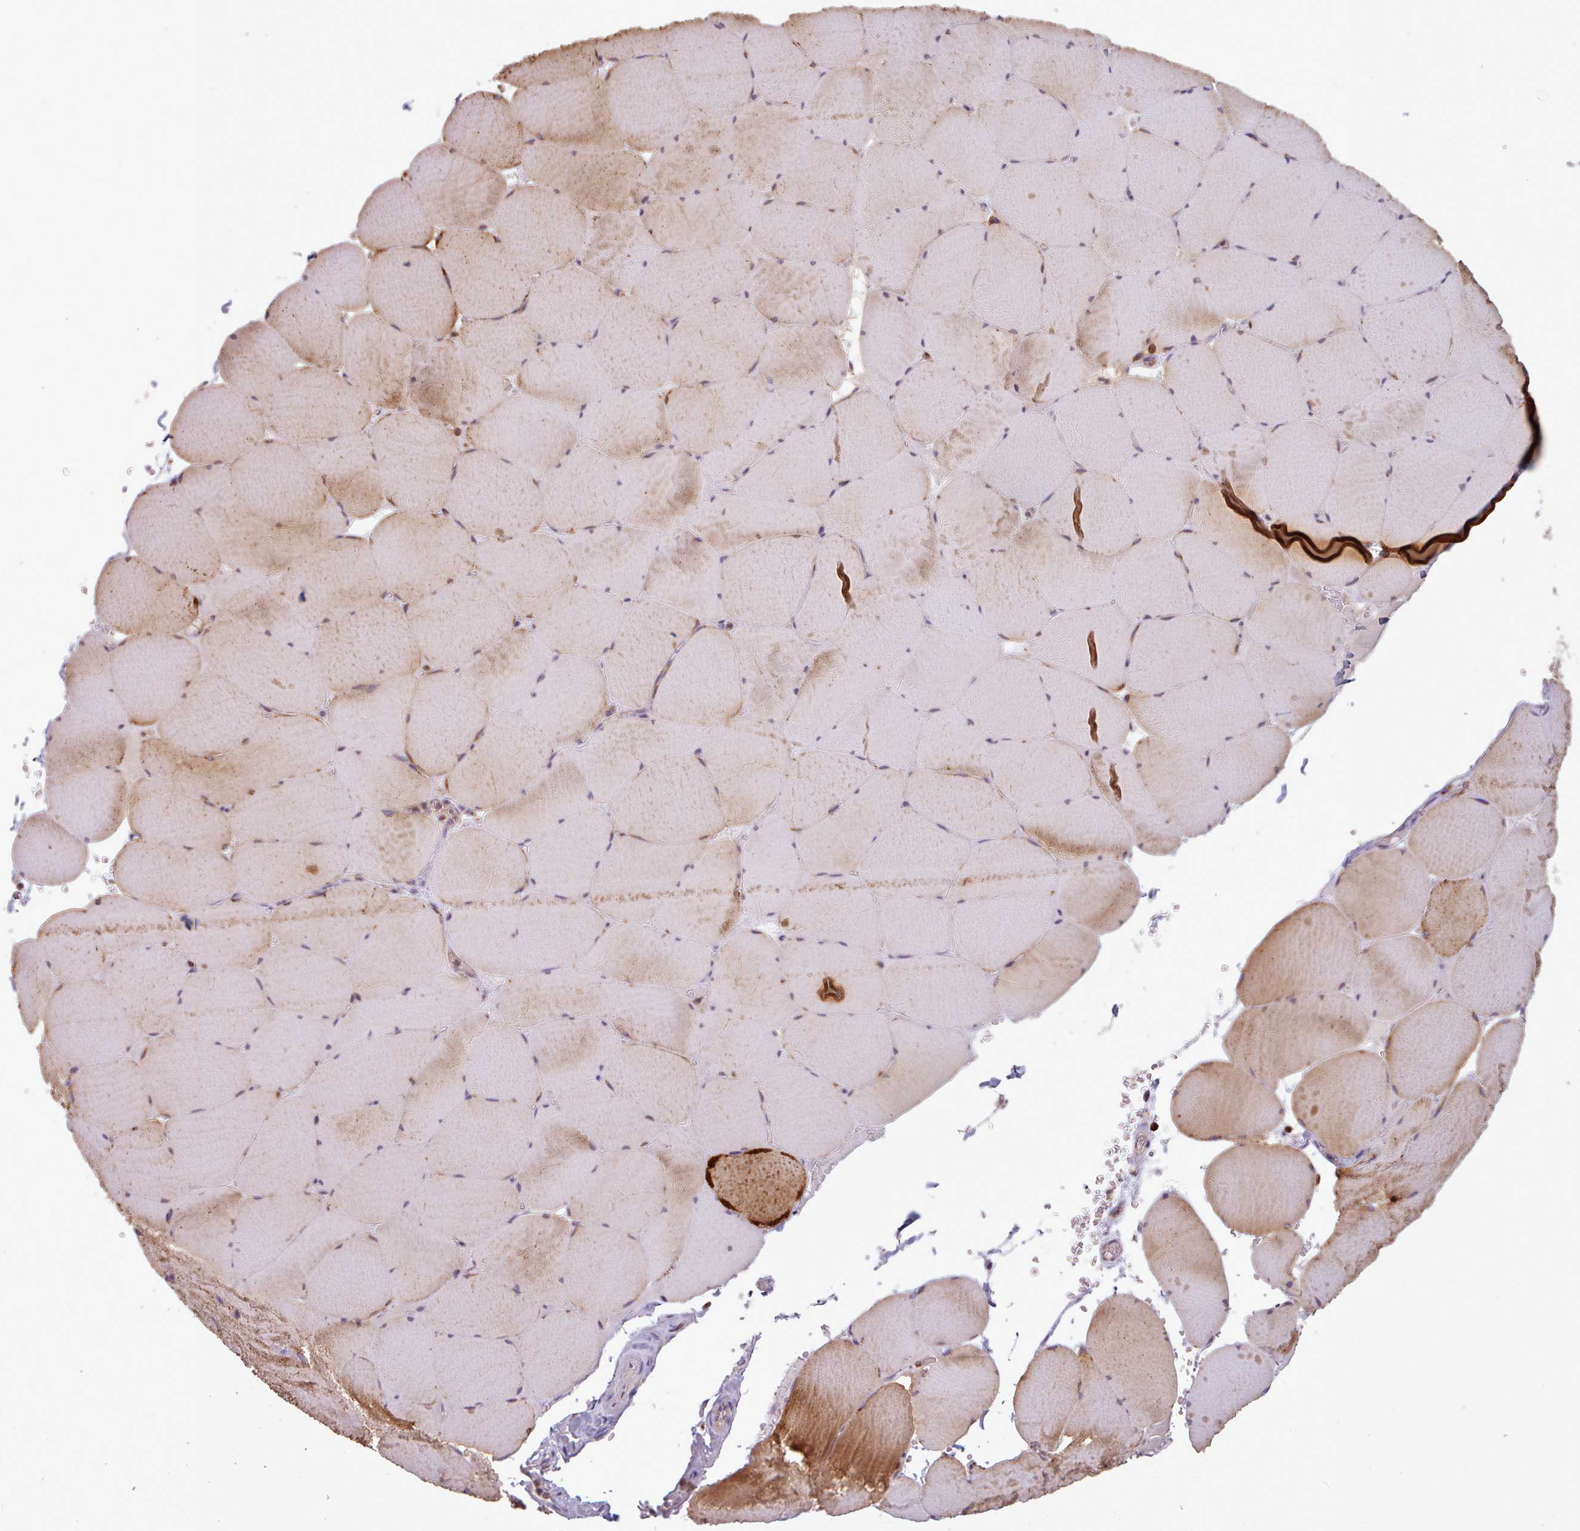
{"staining": {"intensity": "moderate", "quantity": "25%-75%", "location": "cytoplasmic/membranous"}, "tissue": "skeletal muscle", "cell_type": "Myocytes", "image_type": "normal", "snomed": [{"axis": "morphology", "description": "Normal tissue, NOS"}, {"axis": "topography", "description": "Skeletal muscle"}, {"axis": "topography", "description": "Head-Neck"}], "caption": "High-power microscopy captured an IHC photomicrograph of unremarkable skeletal muscle, revealing moderate cytoplasmic/membranous positivity in approximately 25%-75% of myocytes. (Brightfield microscopy of DAB IHC at high magnification).", "gene": "CRYBG1", "patient": {"sex": "male", "age": 66}}